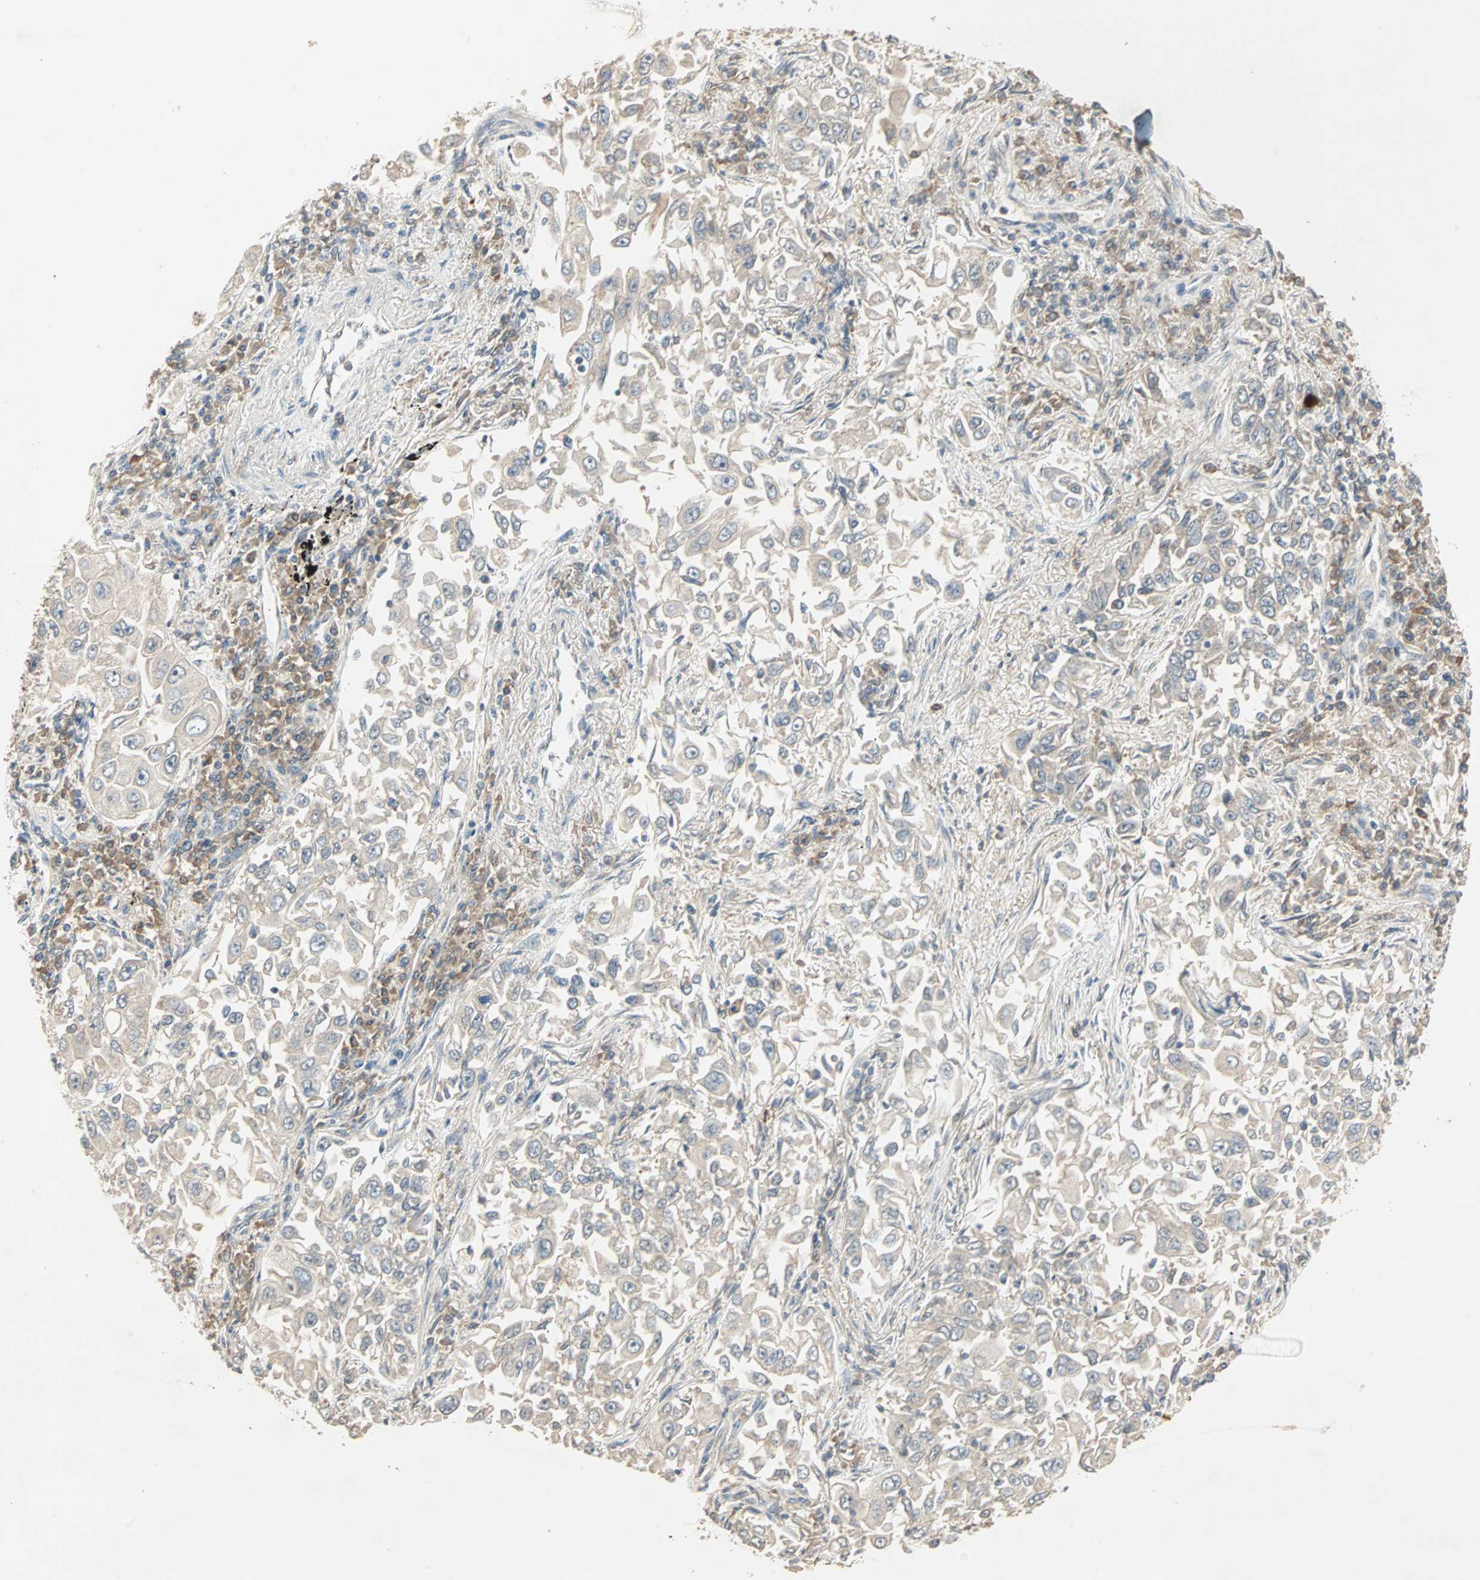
{"staining": {"intensity": "weak", "quantity": ">75%", "location": "cytoplasmic/membranous"}, "tissue": "lung cancer", "cell_type": "Tumor cells", "image_type": "cancer", "snomed": [{"axis": "morphology", "description": "Adenocarcinoma, NOS"}, {"axis": "topography", "description": "Lung"}], "caption": "Protein expression analysis of lung cancer (adenocarcinoma) displays weak cytoplasmic/membranous staining in approximately >75% of tumor cells.", "gene": "TTF2", "patient": {"sex": "male", "age": 84}}